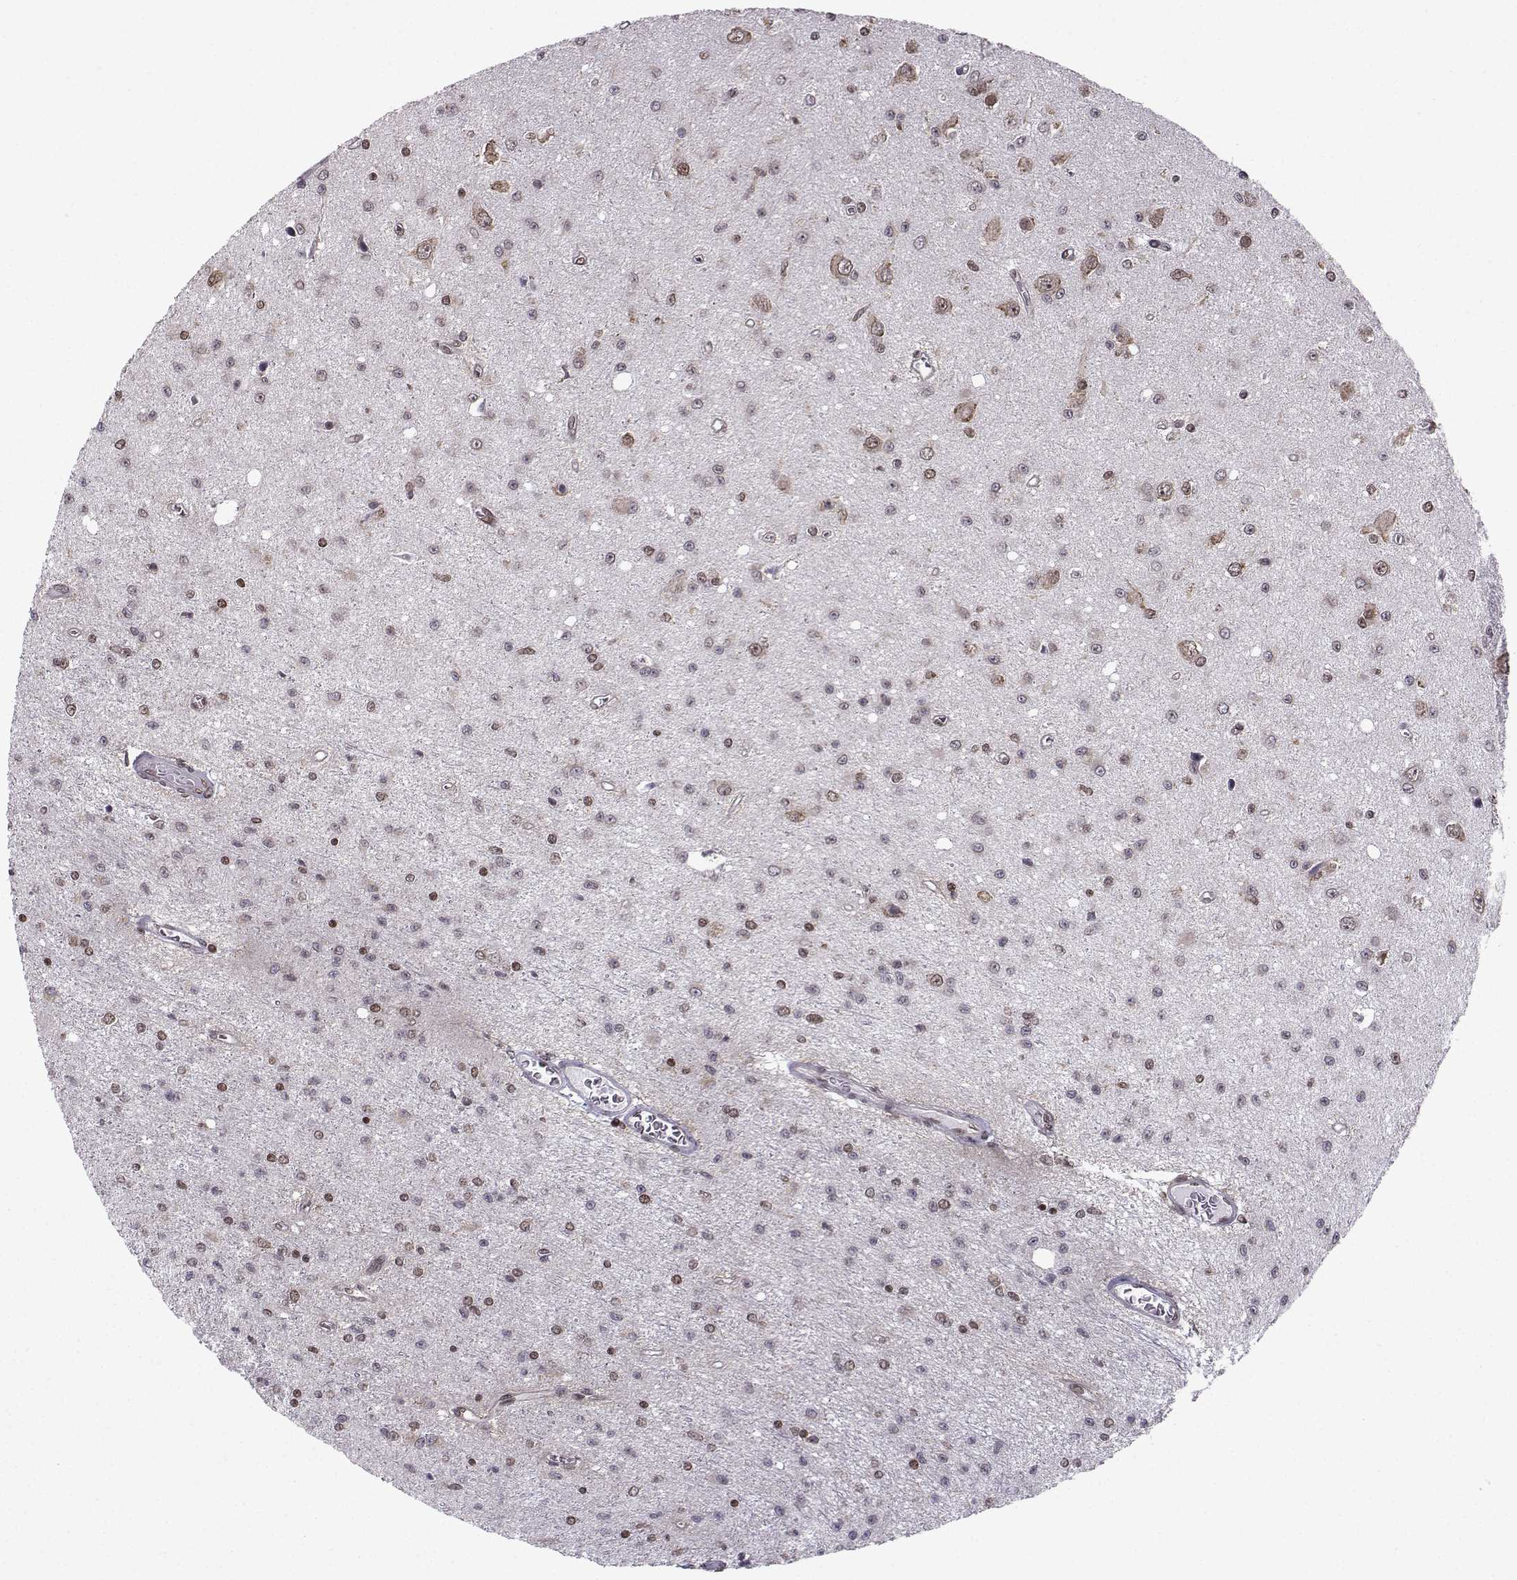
{"staining": {"intensity": "negative", "quantity": "none", "location": "none"}, "tissue": "glioma", "cell_type": "Tumor cells", "image_type": "cancer", "snomed": [{"axis": "morphology", "description": "Glioma, malignant, Low grade"}, {"axis": "topography", "description": "Brain"}], "caption": "Immunohistochemical staining of malignant low-grade glioma exhibits no significant positivity in tumor cells.", "gene": "EZH1", "patient": {"sex": "female", "age": 45}}